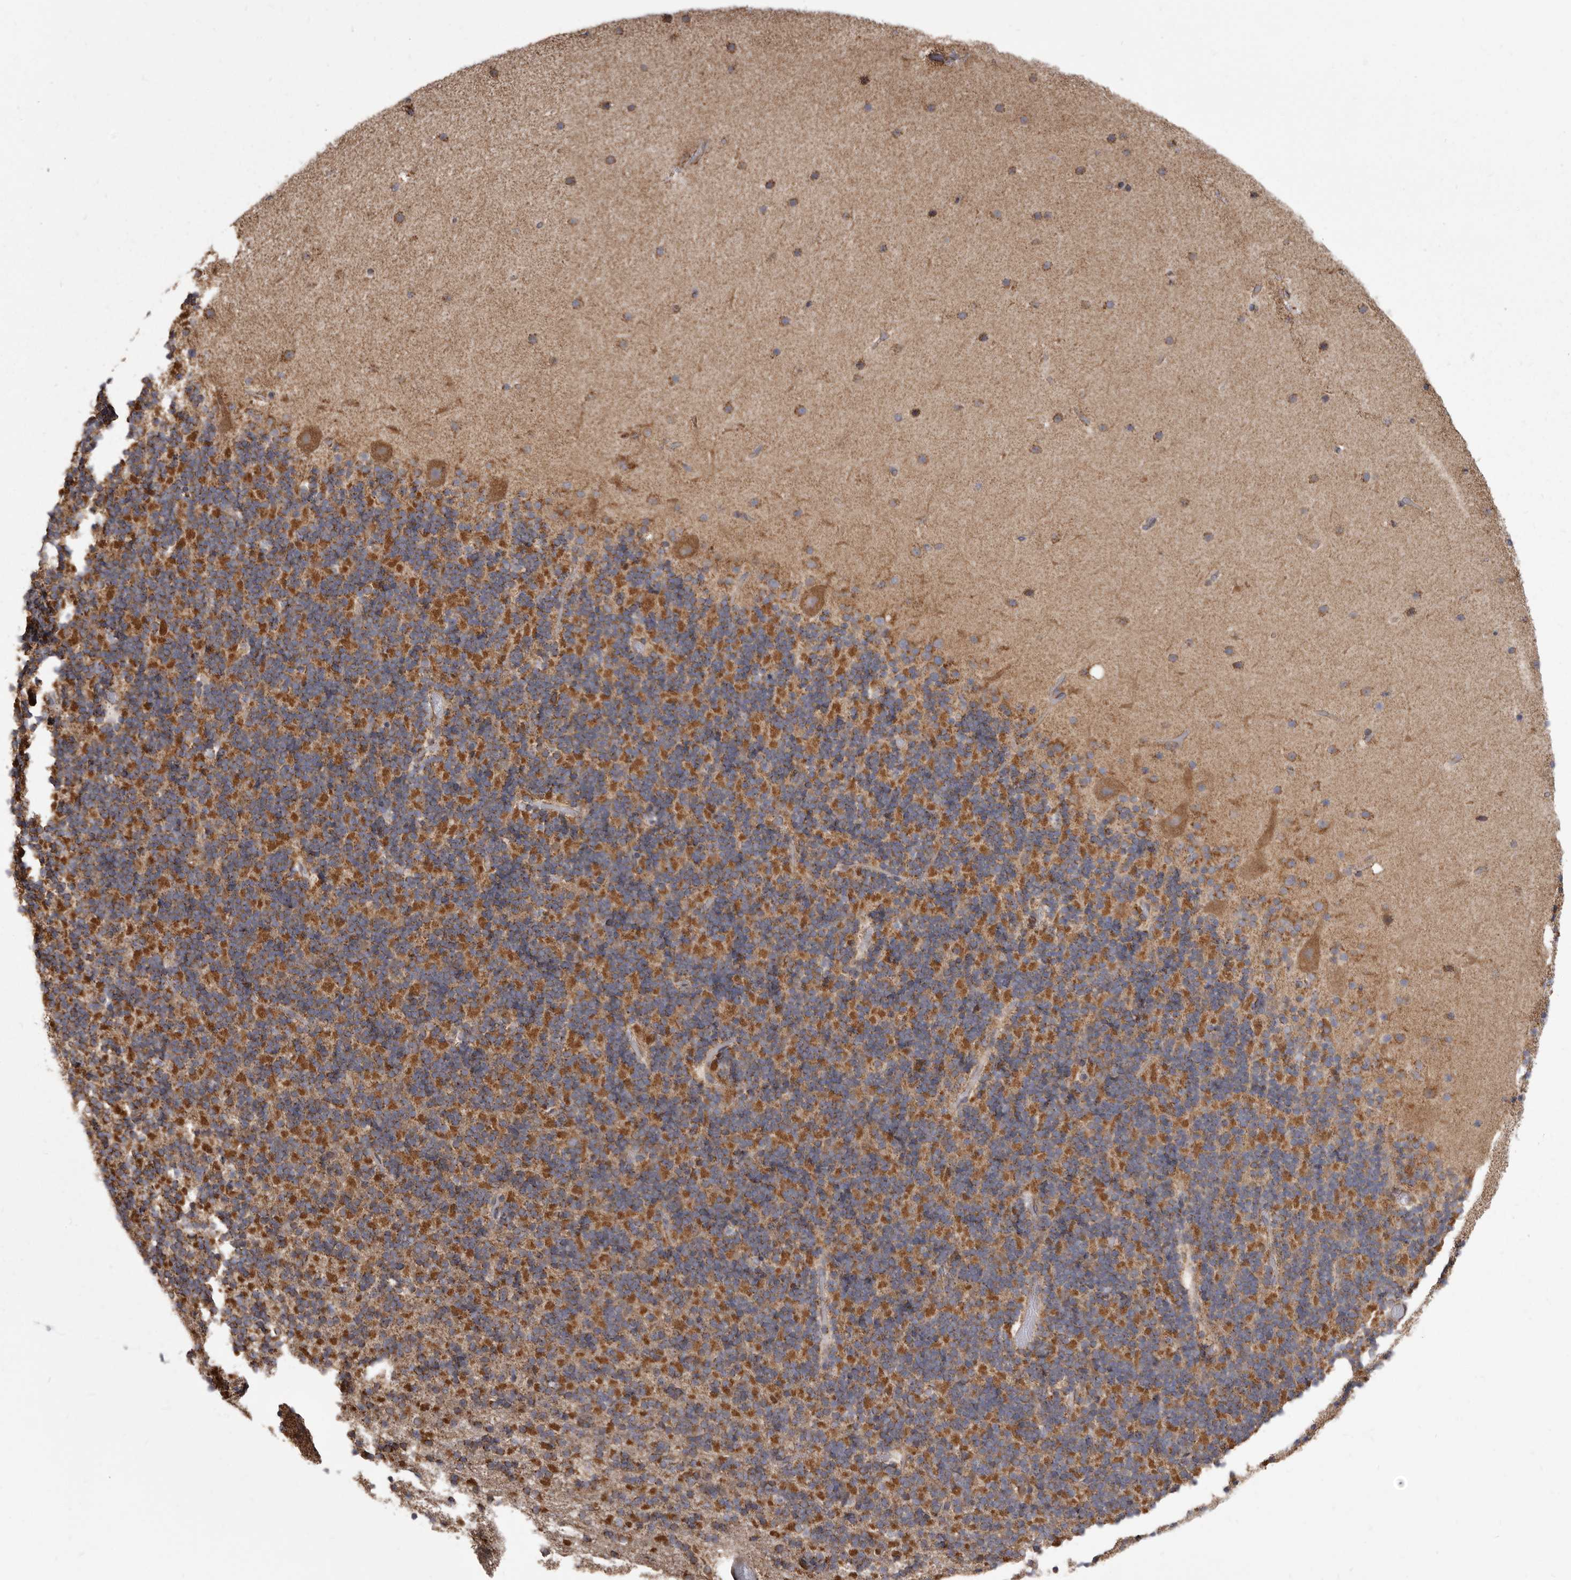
{"staining": {"intensity": "strong", "quantity": ">75%", "location": "cytoplasmic/membranous"}, "tissue": "cerebellum", "cell_type": "Cells in granular layer", "image_type": "normal", "snomed": [{"axis": "morphology", "description": "Normal tissue, NOS"}, {"axis": "topography", "description": "Cerebellum"}], "caption": "Immunohistochemistry image of benign human cerebellum stained for a protein (brown), which demonstrates high levels of strong cytoplasmic/membranous expression in about >75% of cells in granular layer.", "gene": "CDK5RAP3", "patient": {"sex": "male", "age": 57}}